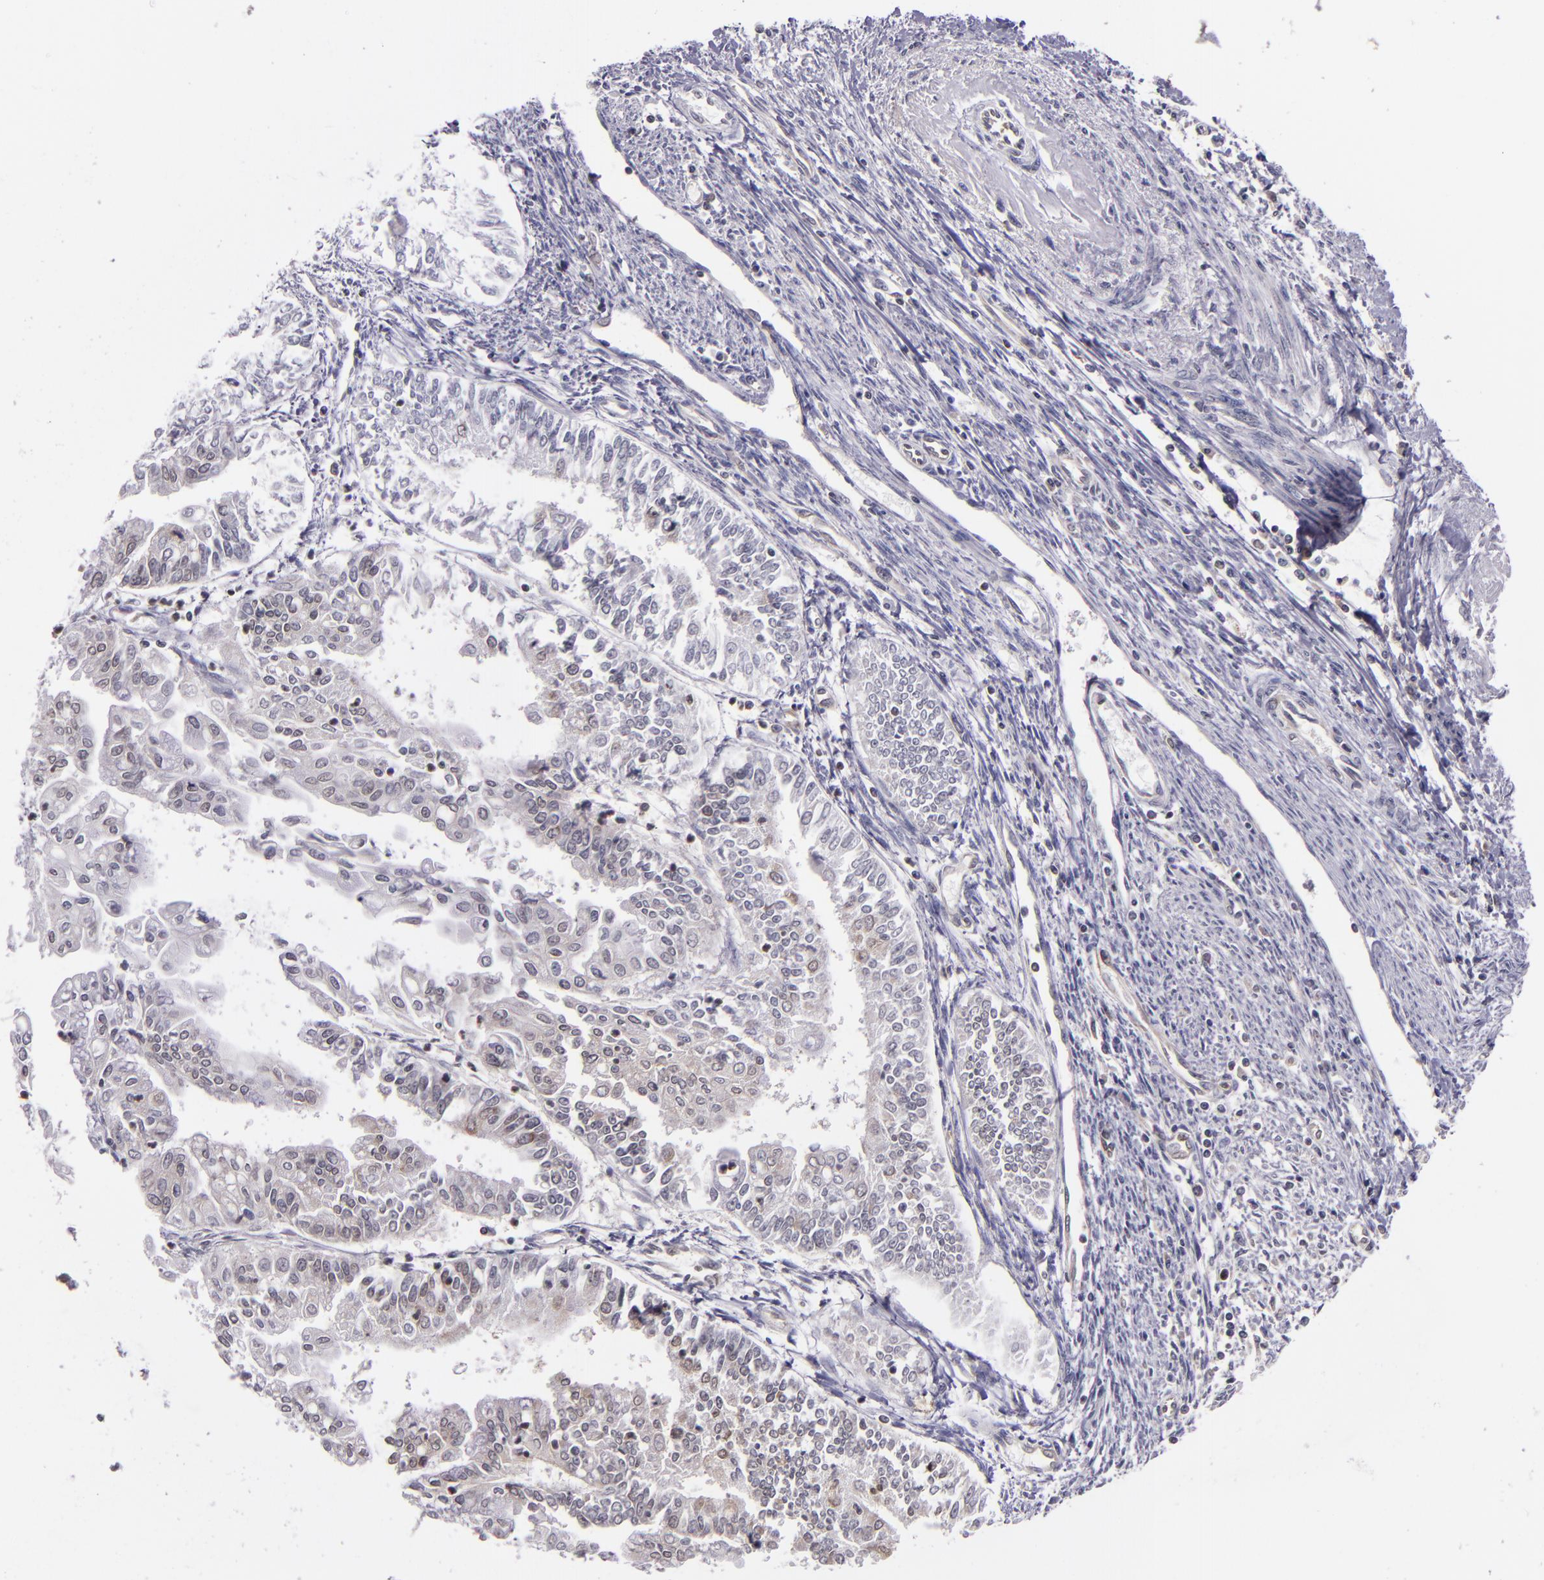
{"staining": {"intensity": "weak", "quantity": "<25%", "location": "cytoplasmic/membranous"}, "tissue": "endometrial cancer", "cell_type": "Tumor cells", "image_type": "cancer", "snomed": [{"axis": "morphology", "description": "Adenocarcinoma, NOS"}, {"axis": "topography", "description": "Endometrium"}], "caption": "Protein analysis of endometrial cancer displays no significant staining in tumor cells.", "gene": "UPF3B", "patient": {"sex": "female", "age": 75}}